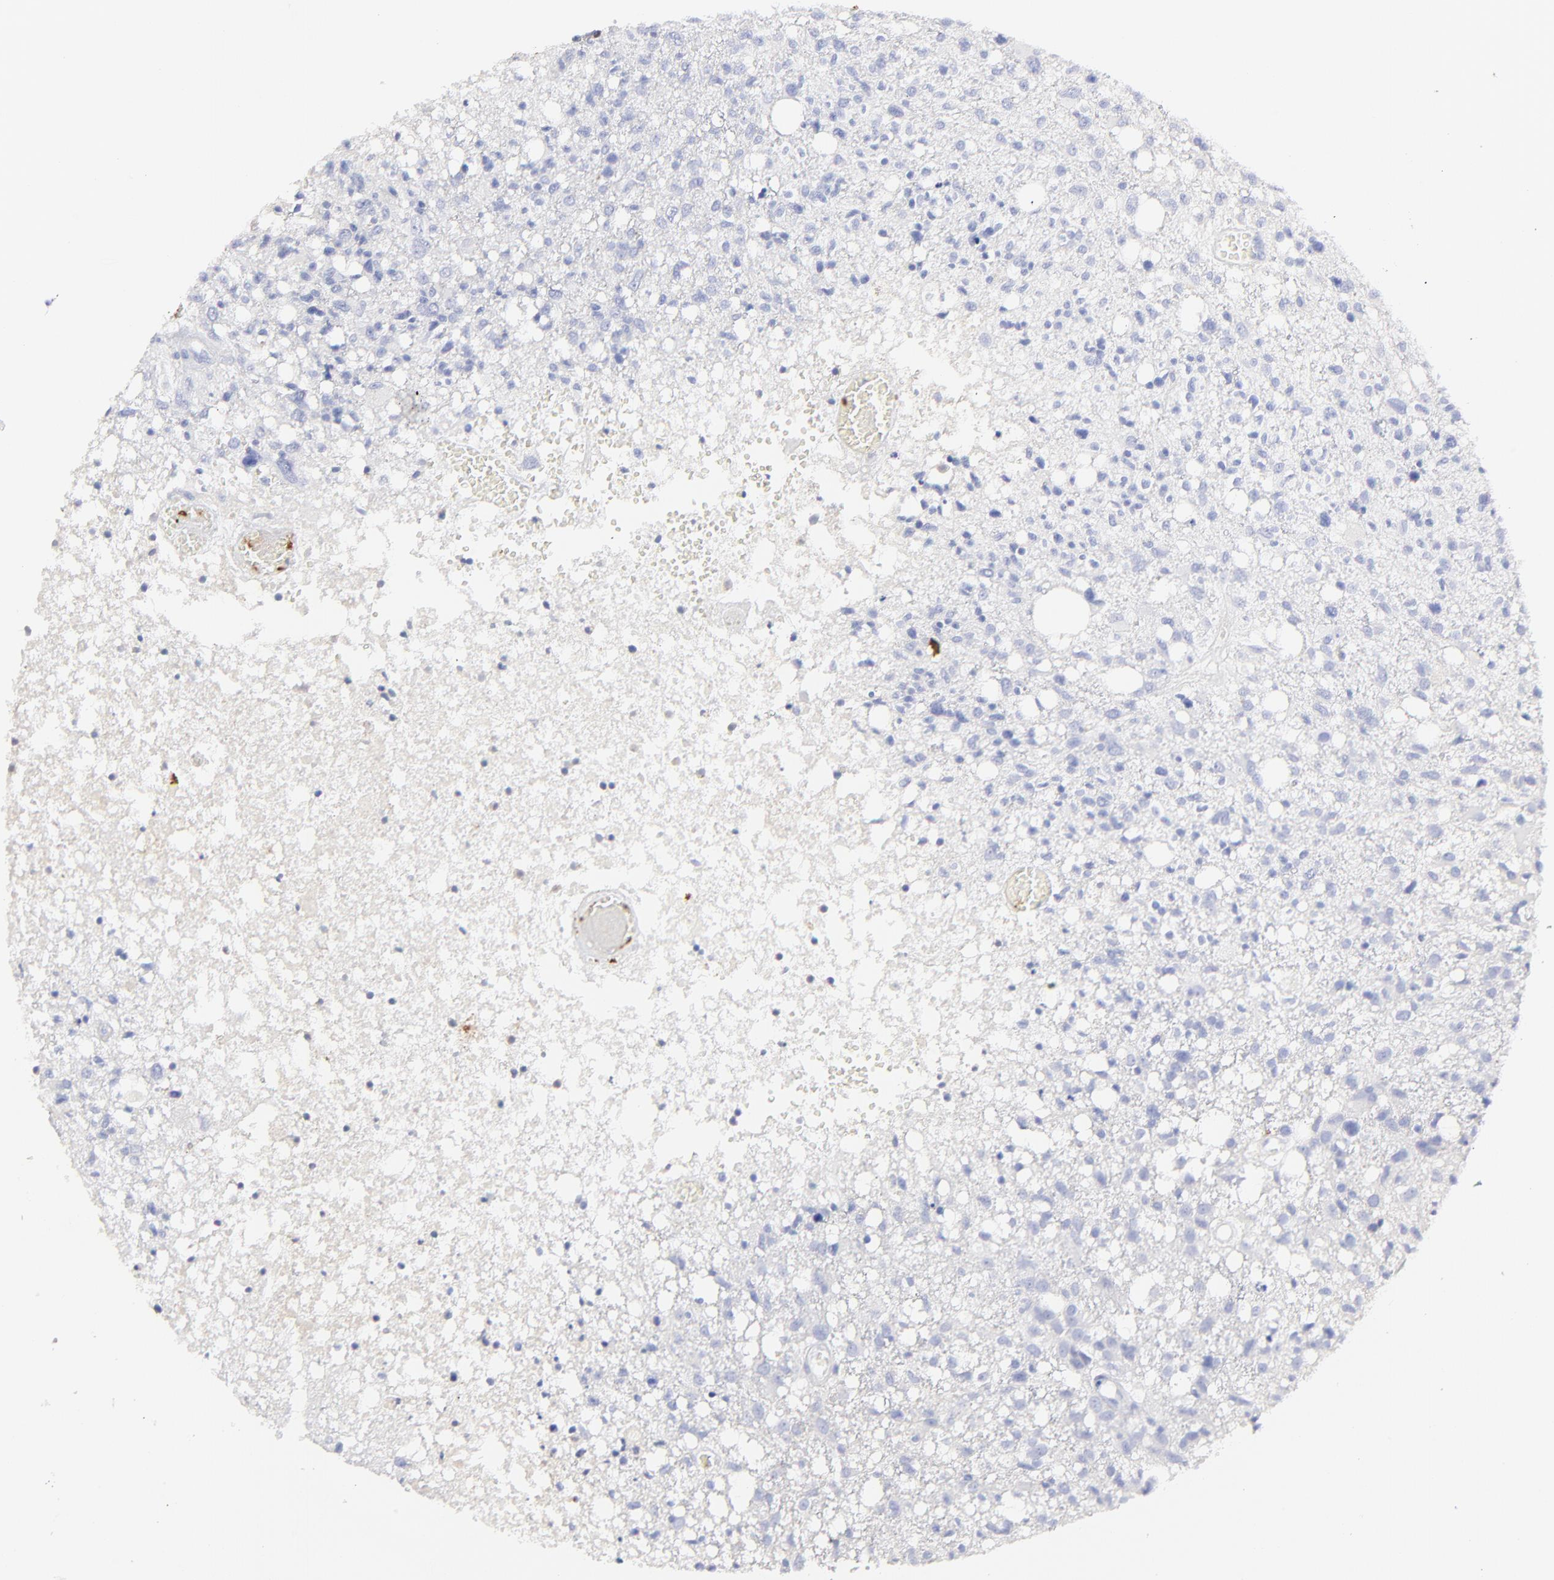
{"staining": {"intensity": "negative", "quantity": "none", "location": "none"}, "tissue": "glioma", "cell_type": "Tumor cells", "image_type": "cancer", "snomed": [{"axis": "morphology", "description": "Glioma, malignant, High grade"}, {"axis": "topography", "description": "Cerebral cortex"}], "caption": "An image of human glioma is negative for staining in tumor cells.", "gene": "S100A12", "patient": {"sex": "male", "age": 76}}